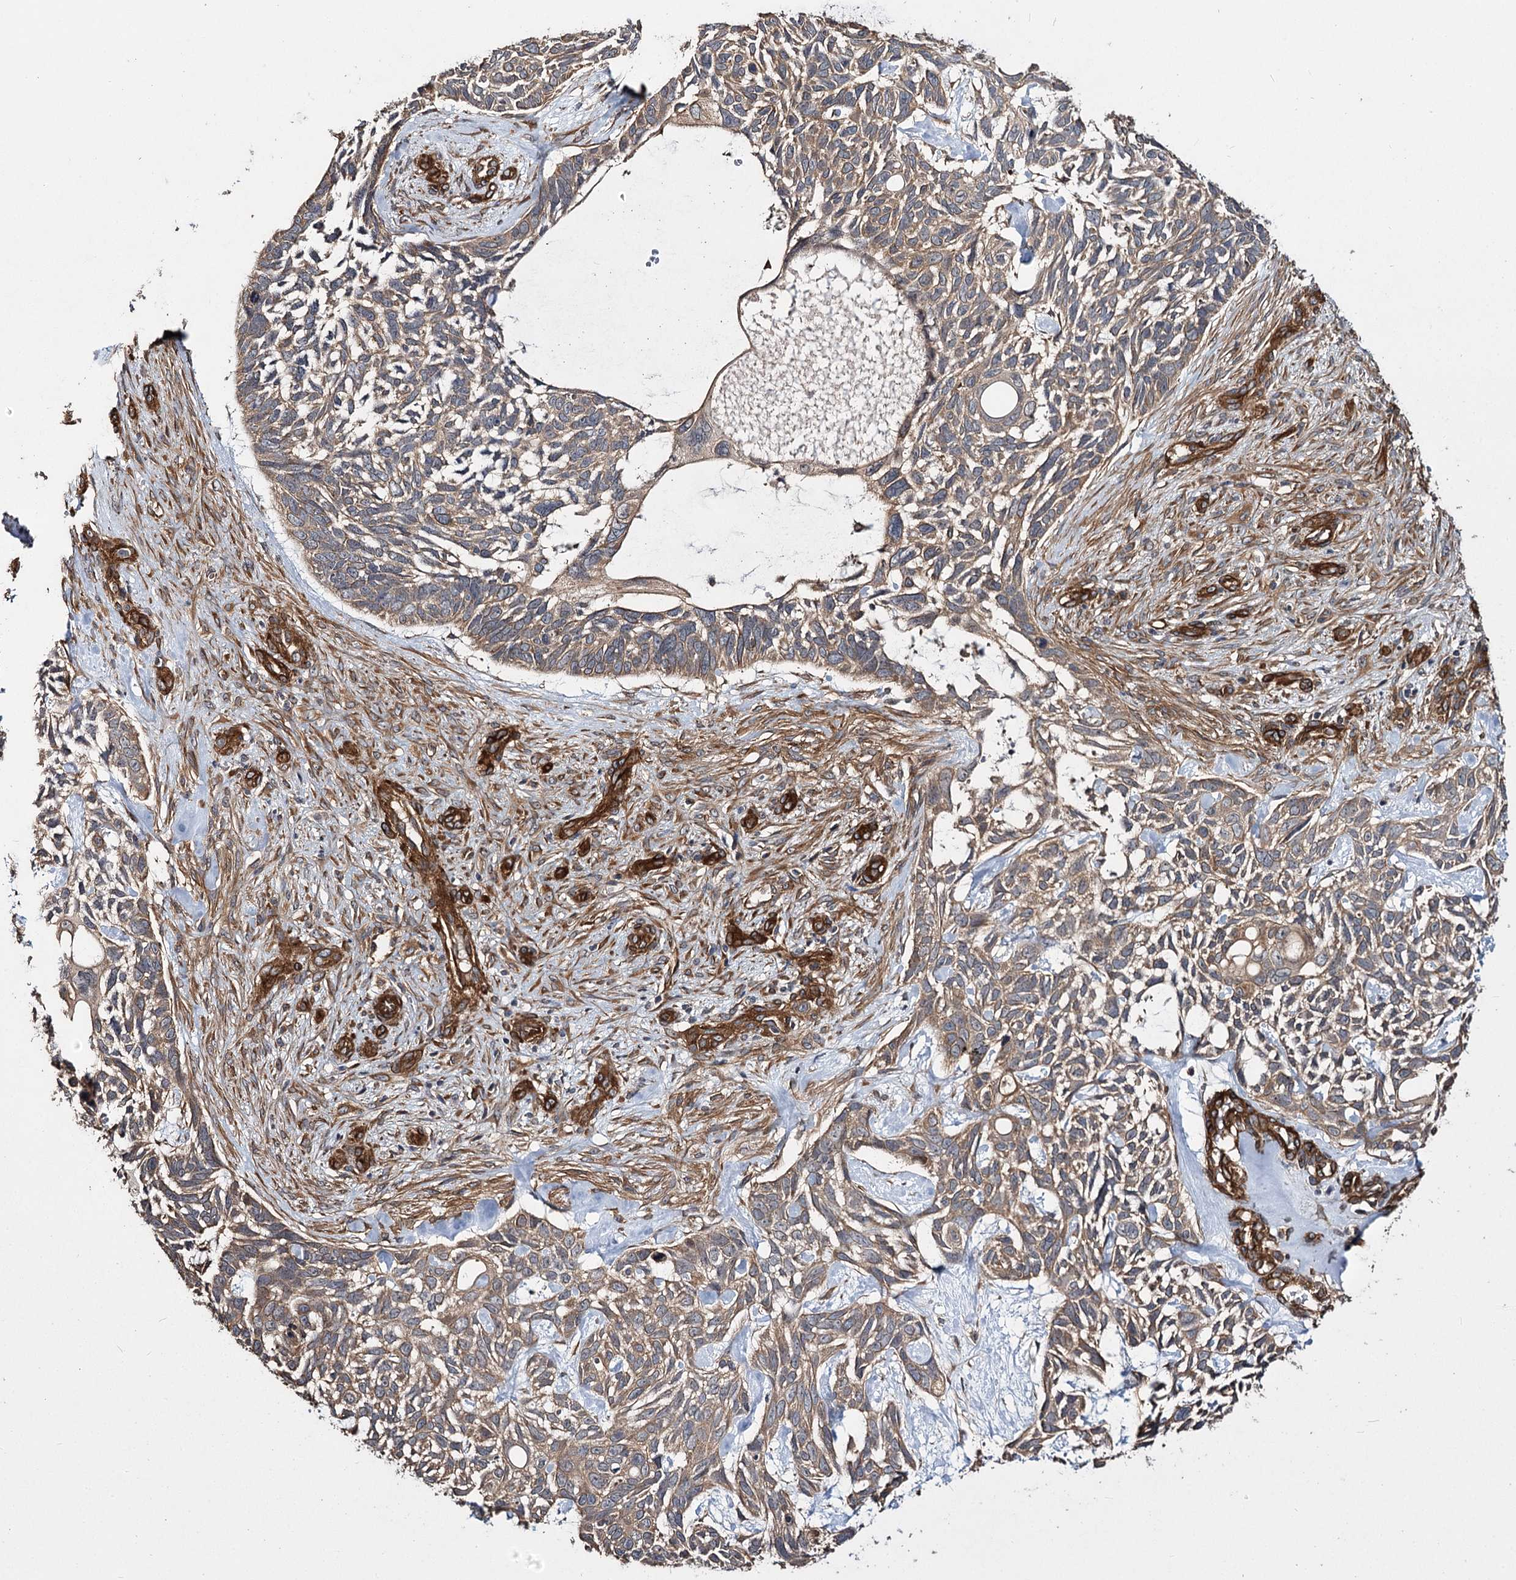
{"staining": {"intensity": "moderate", "quantity": ">75%", "location": "cytoplasmic/membranous"}, "tissue": "skin cancer", "cell_type": "Tumor cells", "image_type": "cancer", "snomed": [{"axis": "morphology", "description": "Basal cell carcinoma"}, {"axis": "topography", "description": "Skin"}], "caption": "A photomicrograph of skin cancer stained for a protein reveals moderate cytoplasmic/membranous brown staining in tumor cells.", "gene": "MYO1C", "patient": {"sex": "male", "age": 88}}